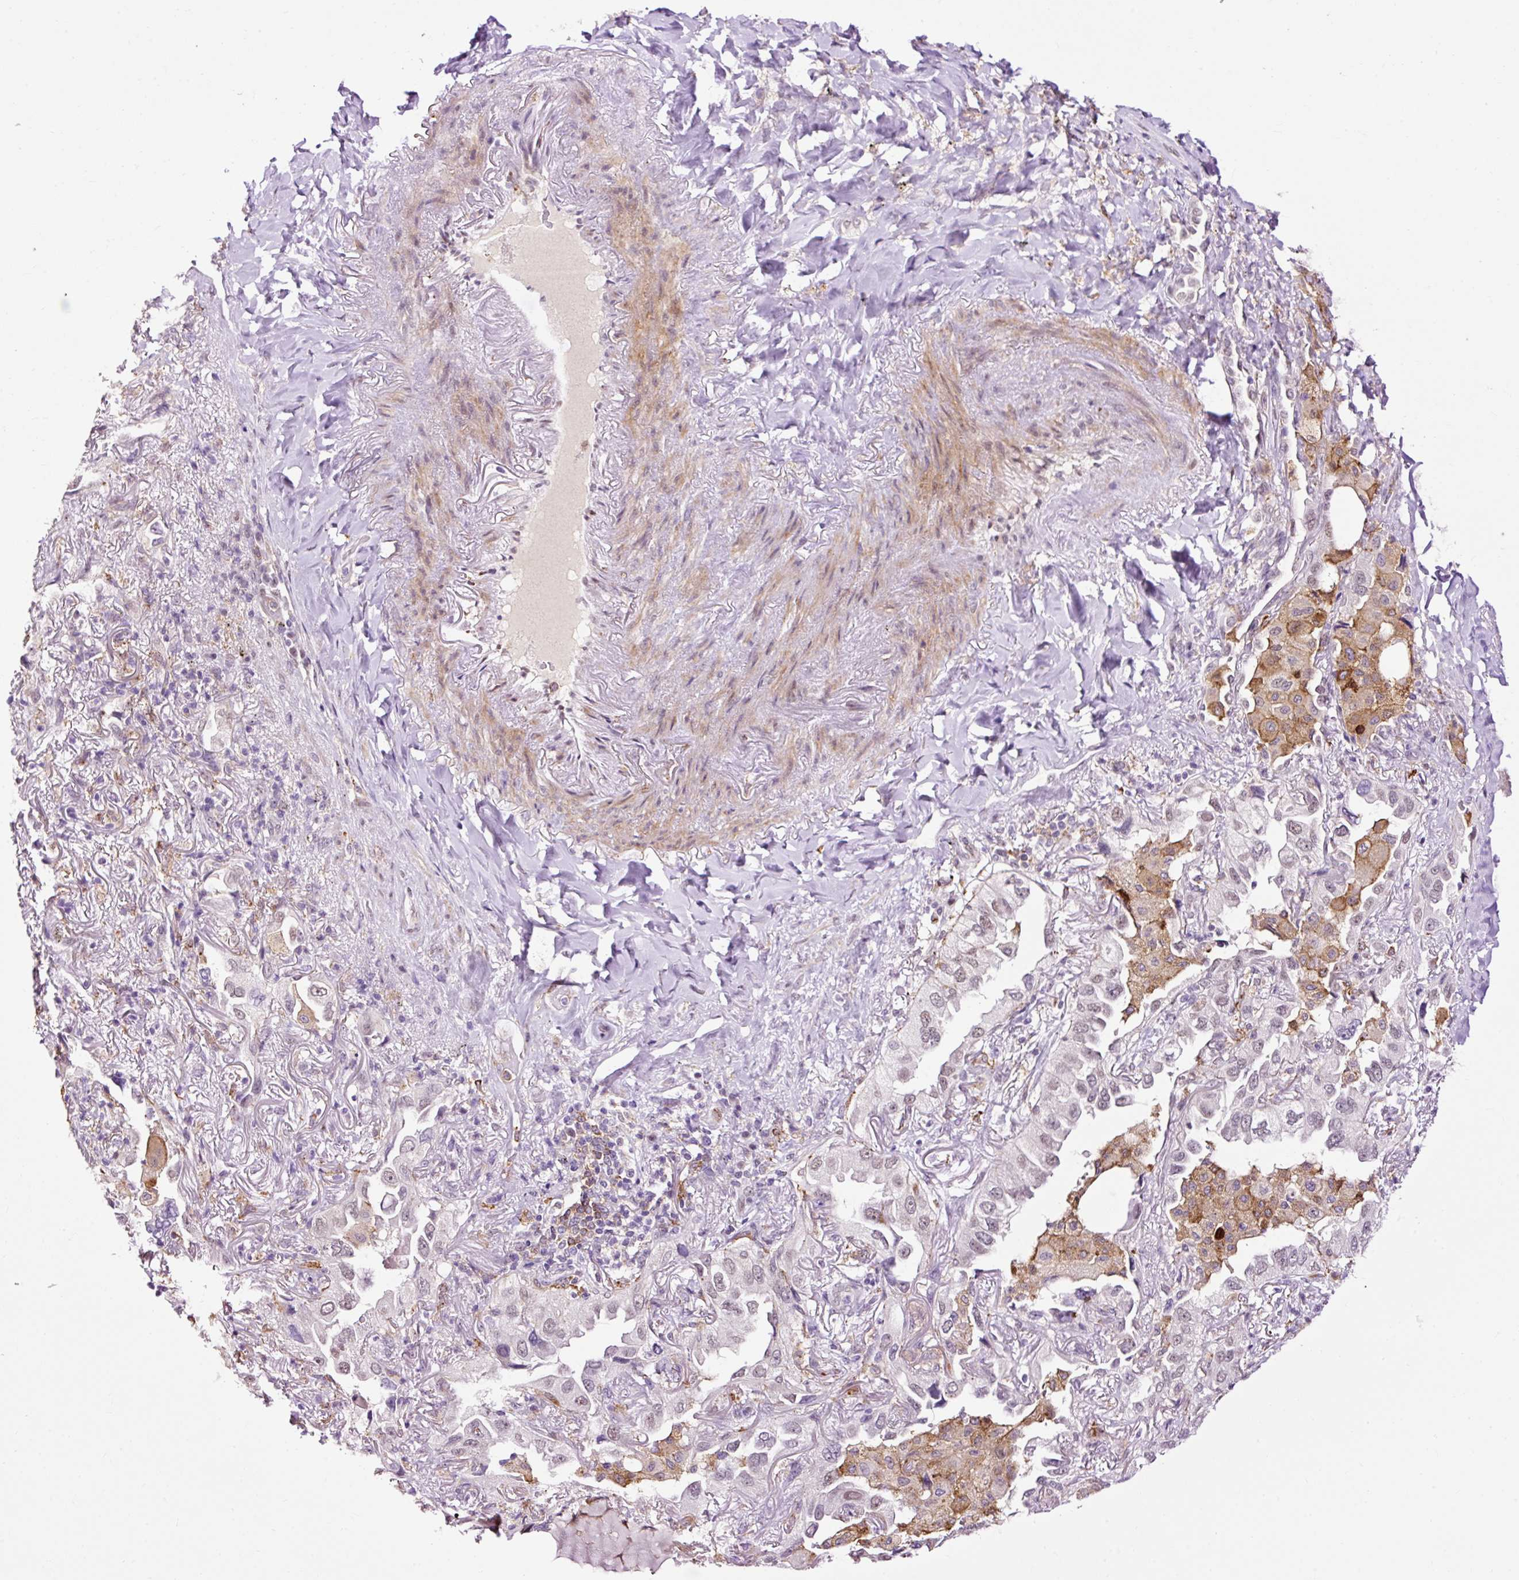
{"staining": {"intensity": "weak", "quantity": "<25%", "location": "nuclear"}, "tissue": "lung cancer", "cell_type": "Tumor cells", "image_type": "cancer", "snomed": [{"axis": "morphology", "description": "Adenocarcinoma, NOS"}, {"axis": "topography", "description": "Lung"}], "caption": "Tumor cells show no significant expression in lung cancer (adenocarcinoma).", "gene": "LY86", "patient": {"sex": "female", "age": 69}}